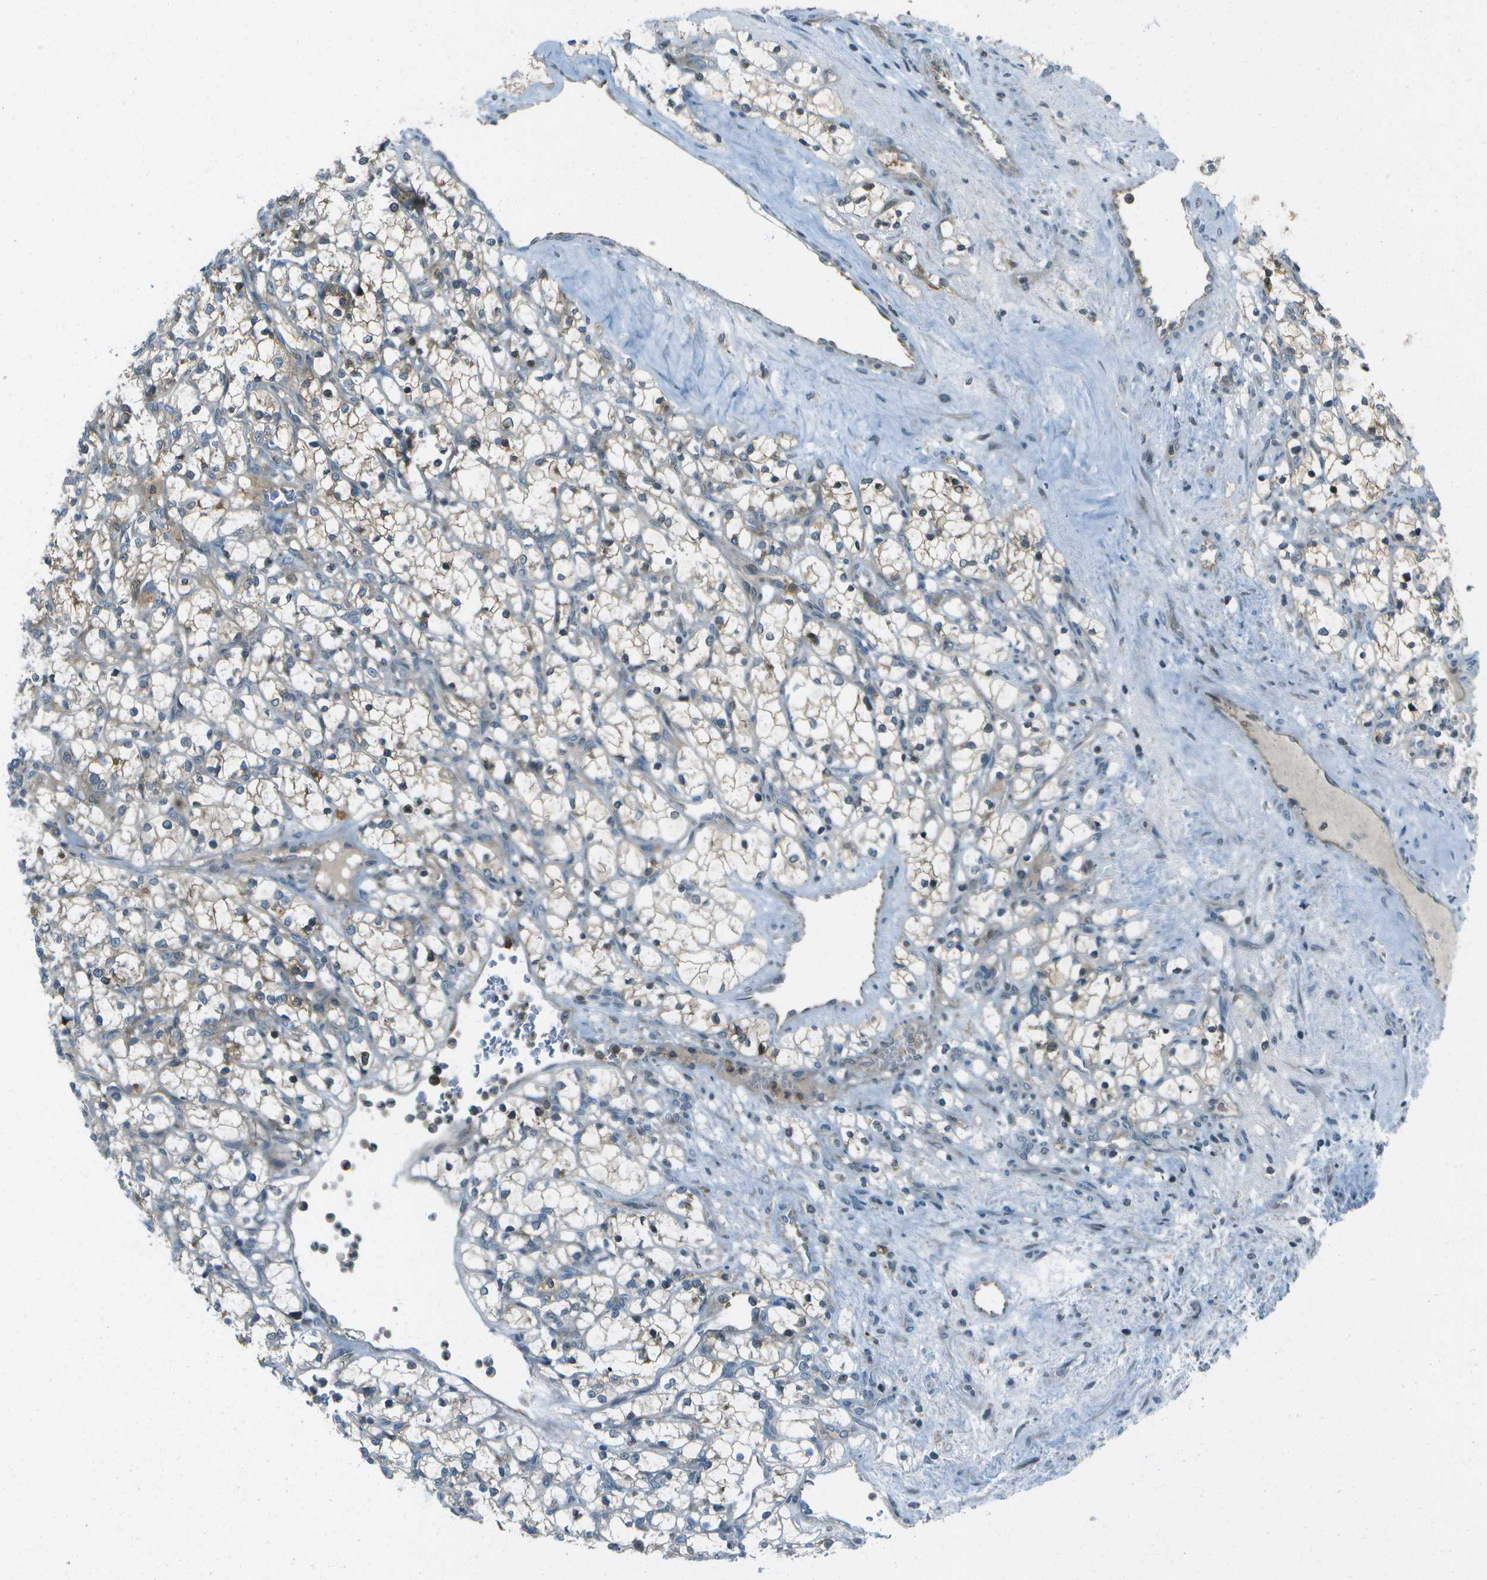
{"staining": {"intensity": "weak", "quantity": "25%-75%", "location": "cytoplasmic/membranous"}, "tissue": "renal cancer", "cell_type": "Tumor cells", "image_type": "cancer", "snomed": [{"axis": "morphology", "description": "Adenocarcinoma, NOS"}, {"axis": "topography", "description": "Kidney"}], "caption": "Immunohistochemistry histopathology image of renal adenocarcinoma stained for a protein (brown), which reveals low levels of weak cytoplasmic/membranous staining in approximately 25%-75% of tumor cells.", "gene": "TMEM19", "patient": {"sex": "female", "age": 69}}